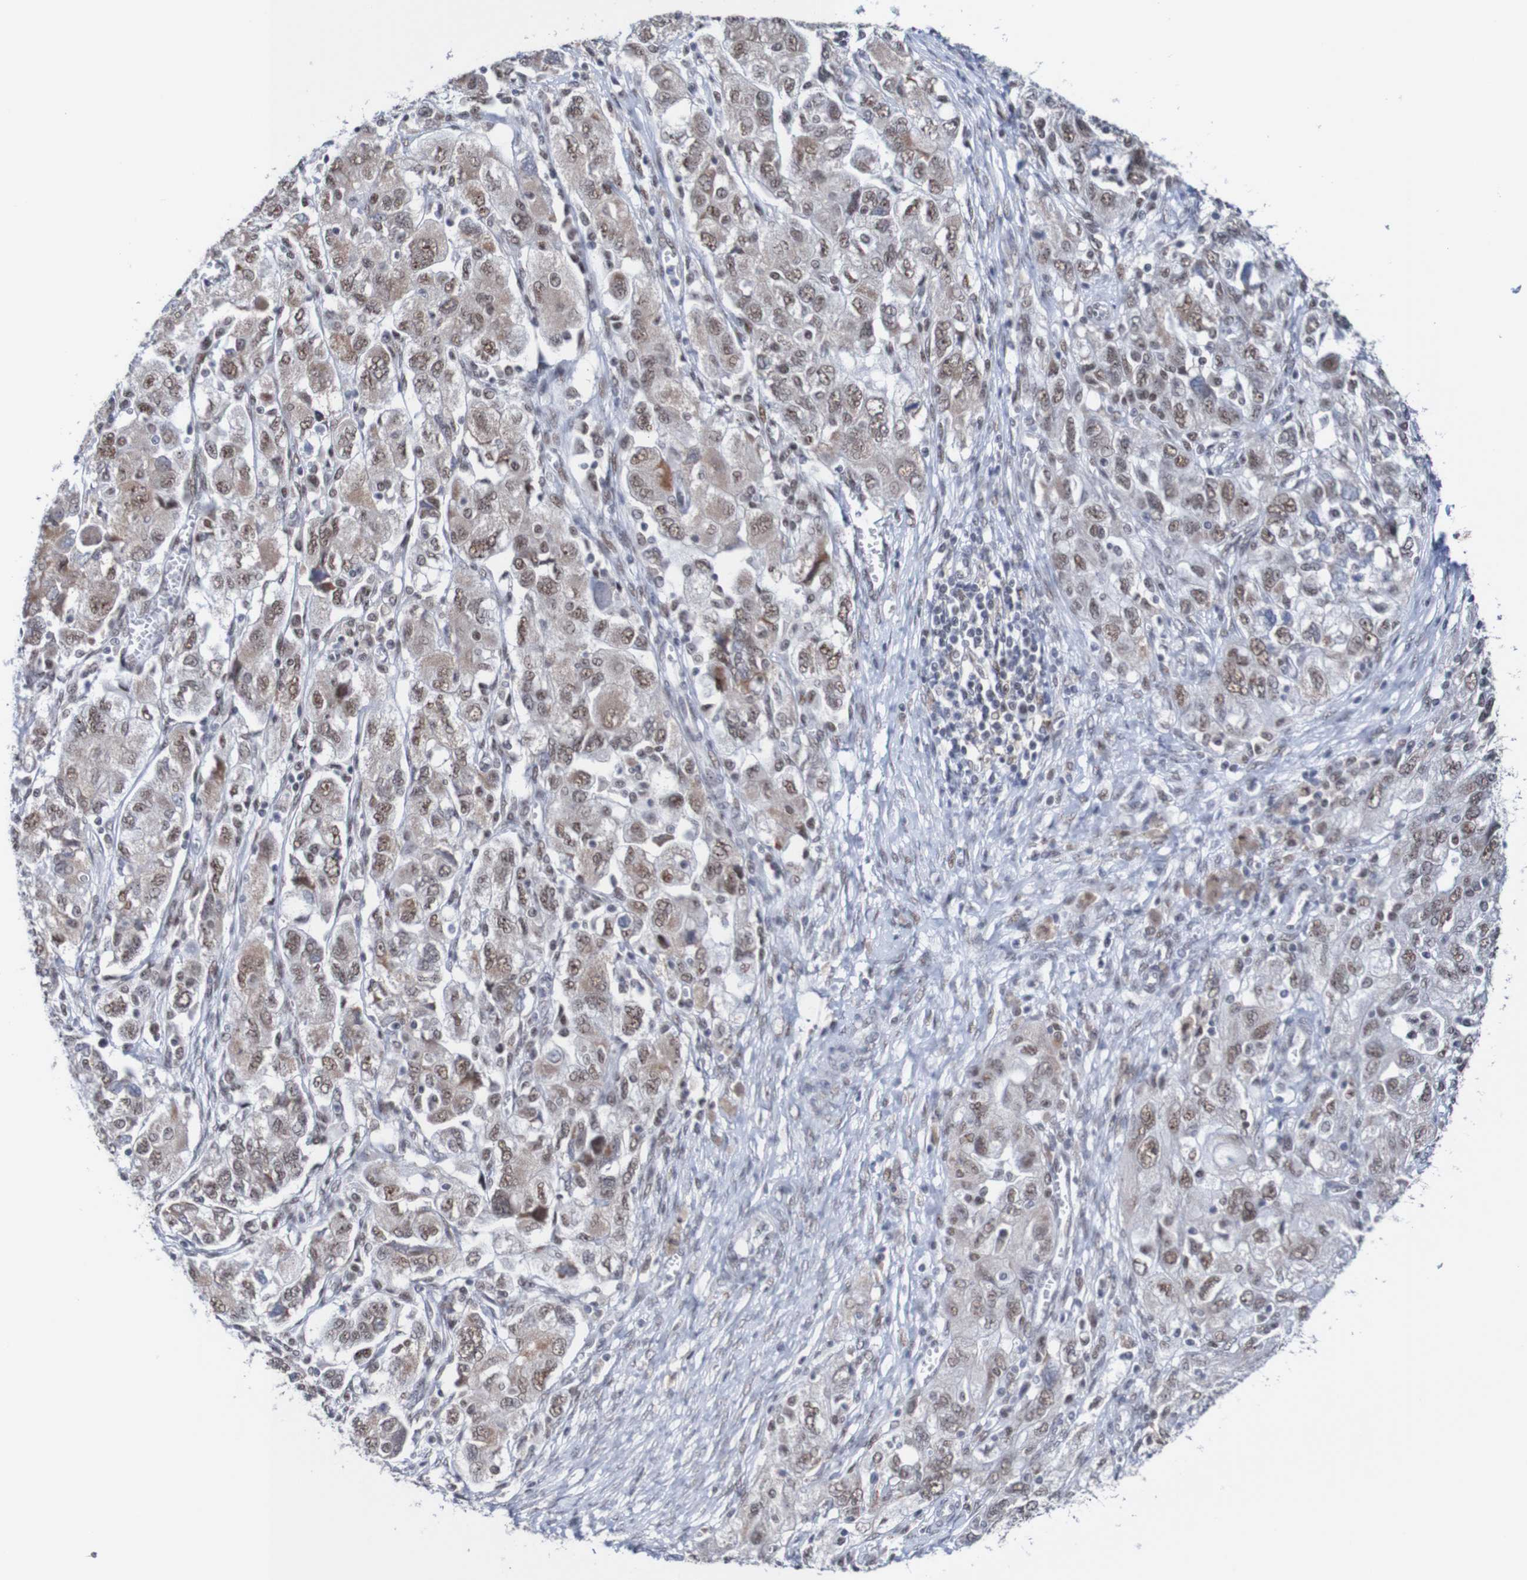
{"staining": {"intensity": "moderate", "quantity": "25%-75%", "location": "nuclear"}, "tissue": "ovarian cancer", "cell_type": "Tumor cells", "image_type": "cancer", "snomed": [{"axis": "morphology", "description": "Carcinoma, NOS"}, {"axis": "morphology", "description": "Cystadenocarcinoma, serous, NOS"}, {"axis": "topography", "description": "Ovary"}], "caption": "This is an image of immunohistochemistry staining of serous cystadenocarcinoma (ovarian), which shows moderate staining in the nuclear of tumor cells.", "gene": "CDC5L", "patient": {"sex": "female", "age": 69}}